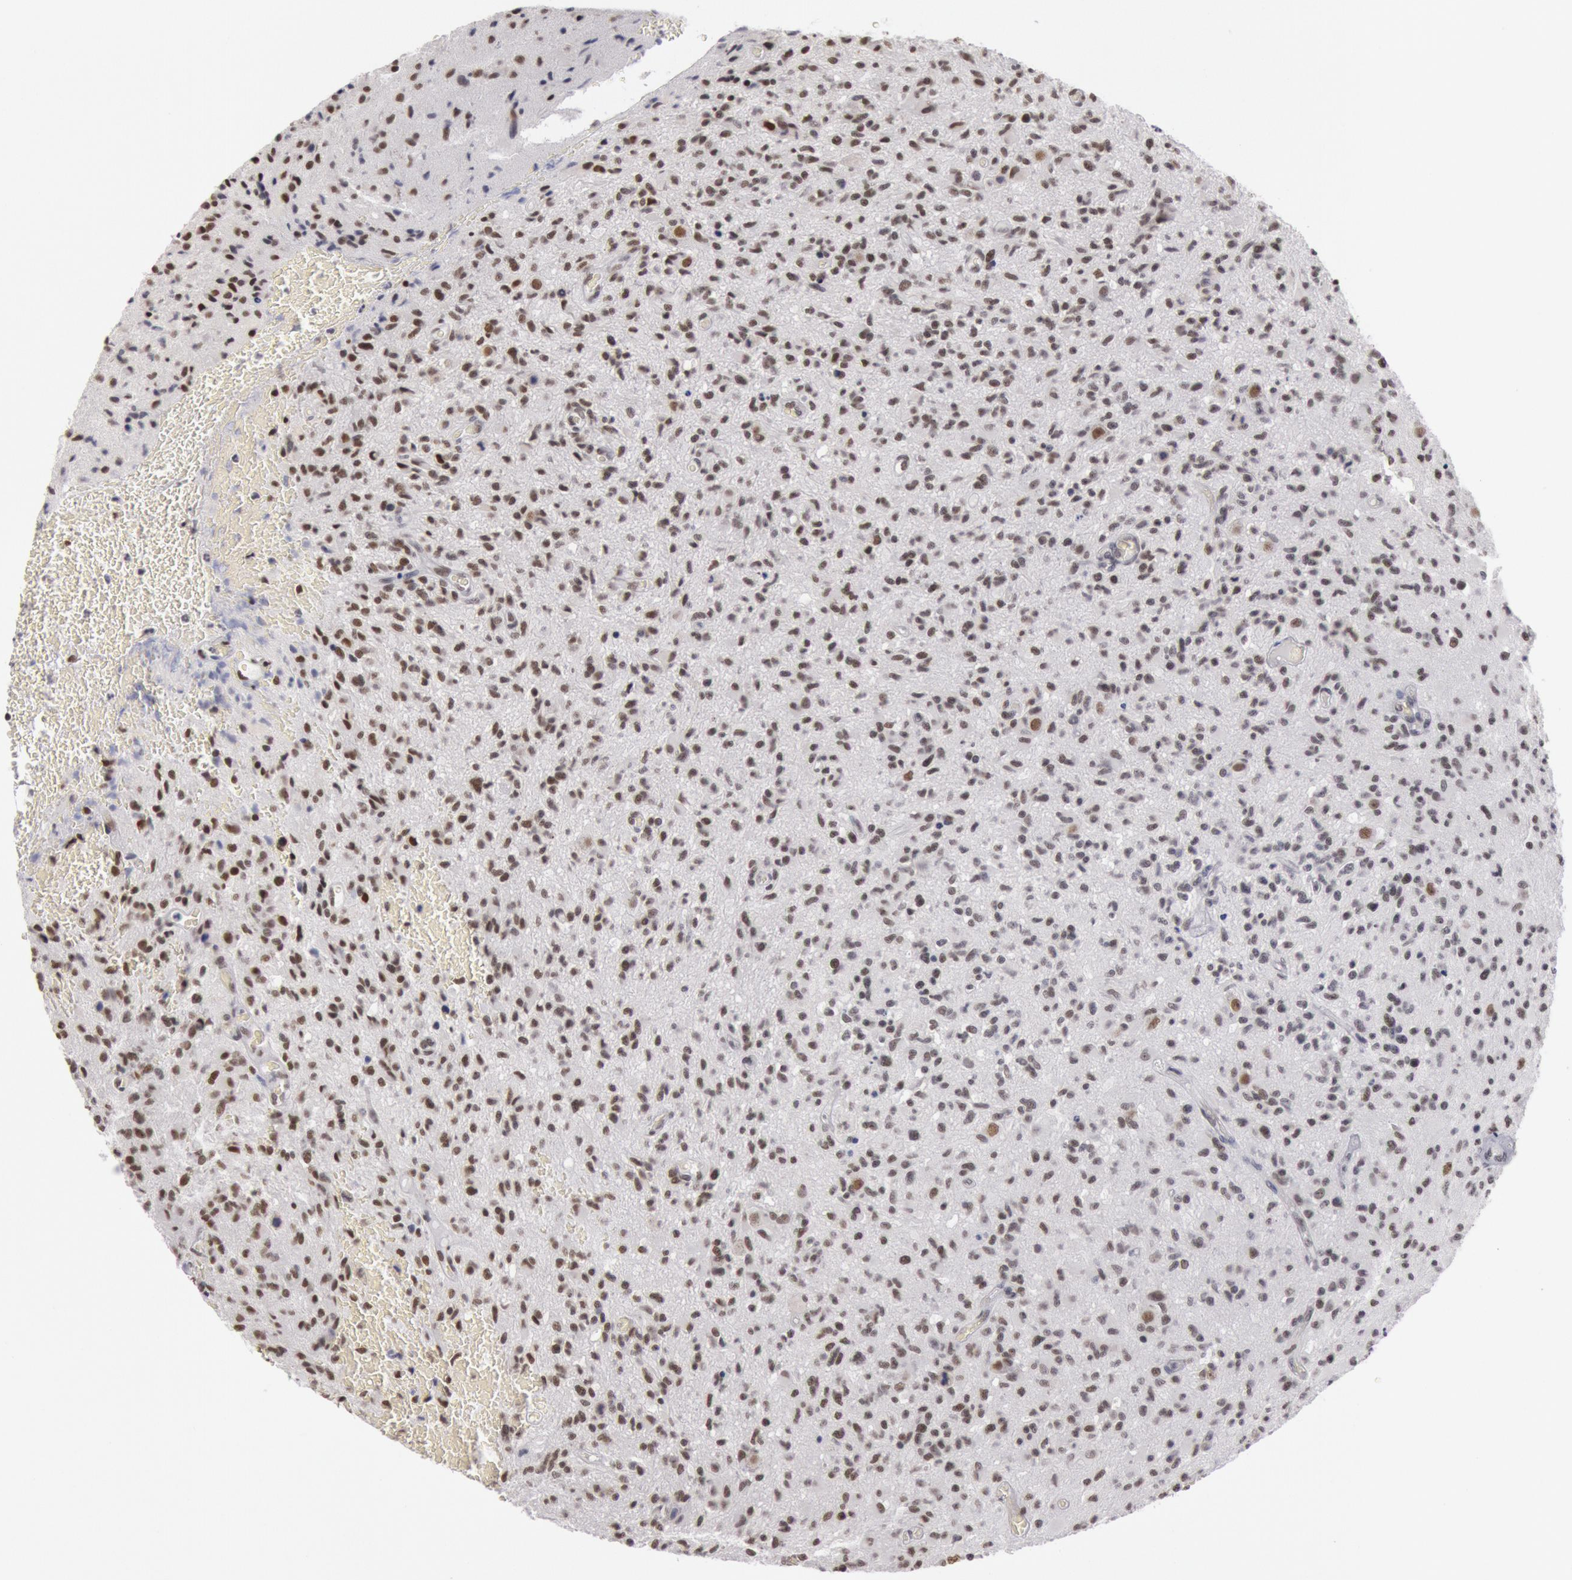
{"staining": {"intensity": "strong", "quantity": ">75%", "location": "nuclear"}, "tissue": "glioma", "cell_type": "Tumor cells", "image_type": "cancer", "snomed": [{"axis": "morphology", "description": "Glioma, malignant, Low grade"}, {"axis": "topography", "description": "Brain"}], "caption": "Protein analysis of malignant glioma (low-grade) tissue shows strong nuclear staining in approximately >75% of tumor cells.", "gene": "ESS2", "patient": {"sex": "female", "age": 46}}